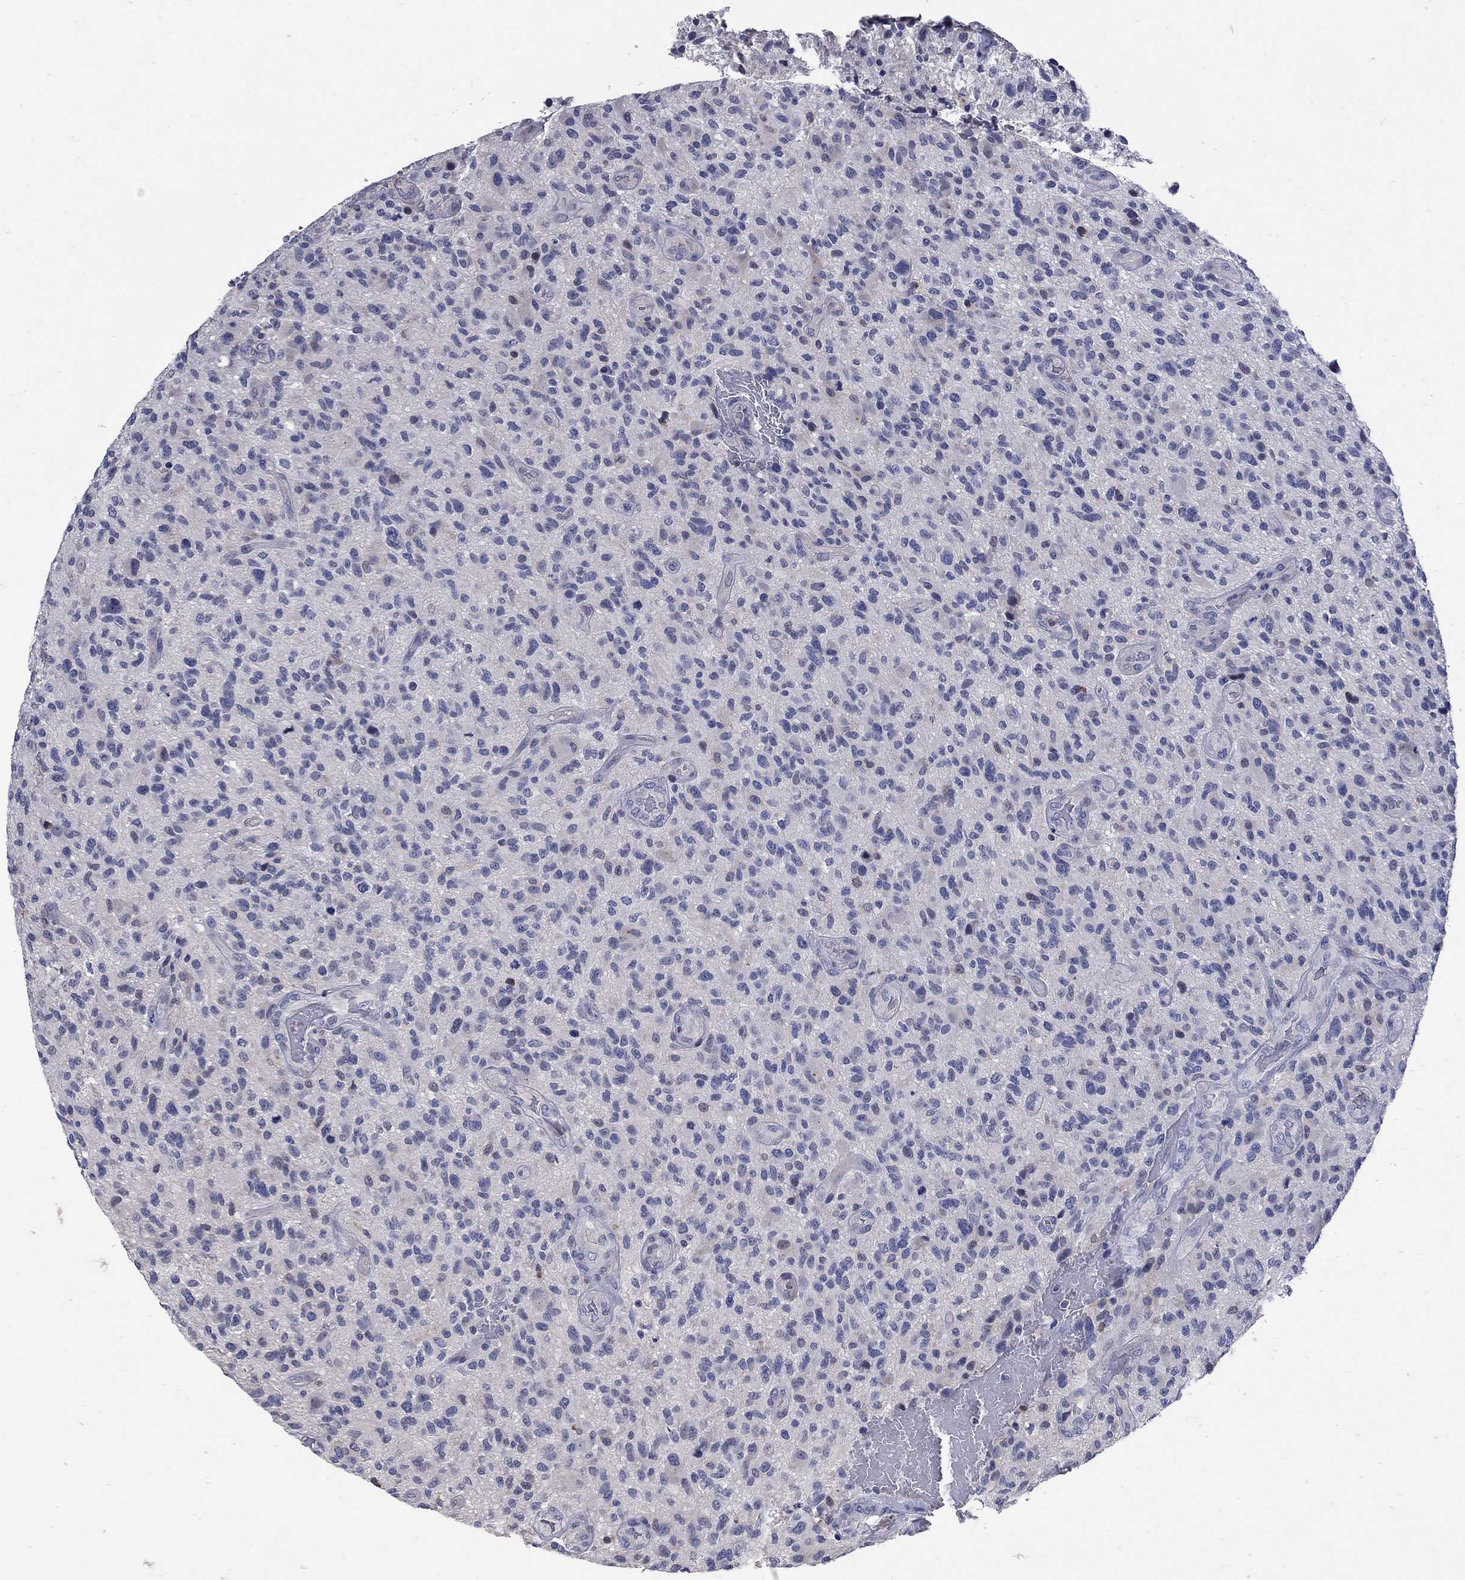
{"staining": {"intensity": "negative", "quantity": "none", "location": "none"}, "tissue": "glioma", "cell_type": "Tumor cells", "image_type": "cancer", "snomed": [{"axis": "morphology", "description": "Glioma, malignant, High grade"}, {"axis": "topography", "description": "Brain"}], "caption": "A high-resolution histopathology image shows immunohistochemistry (IHC) staining of malignant high-grade glioma, which displays no significant staining in tumor cells.", "gene": "CETN1", "patient": {"sex": "male", "age": 47}}